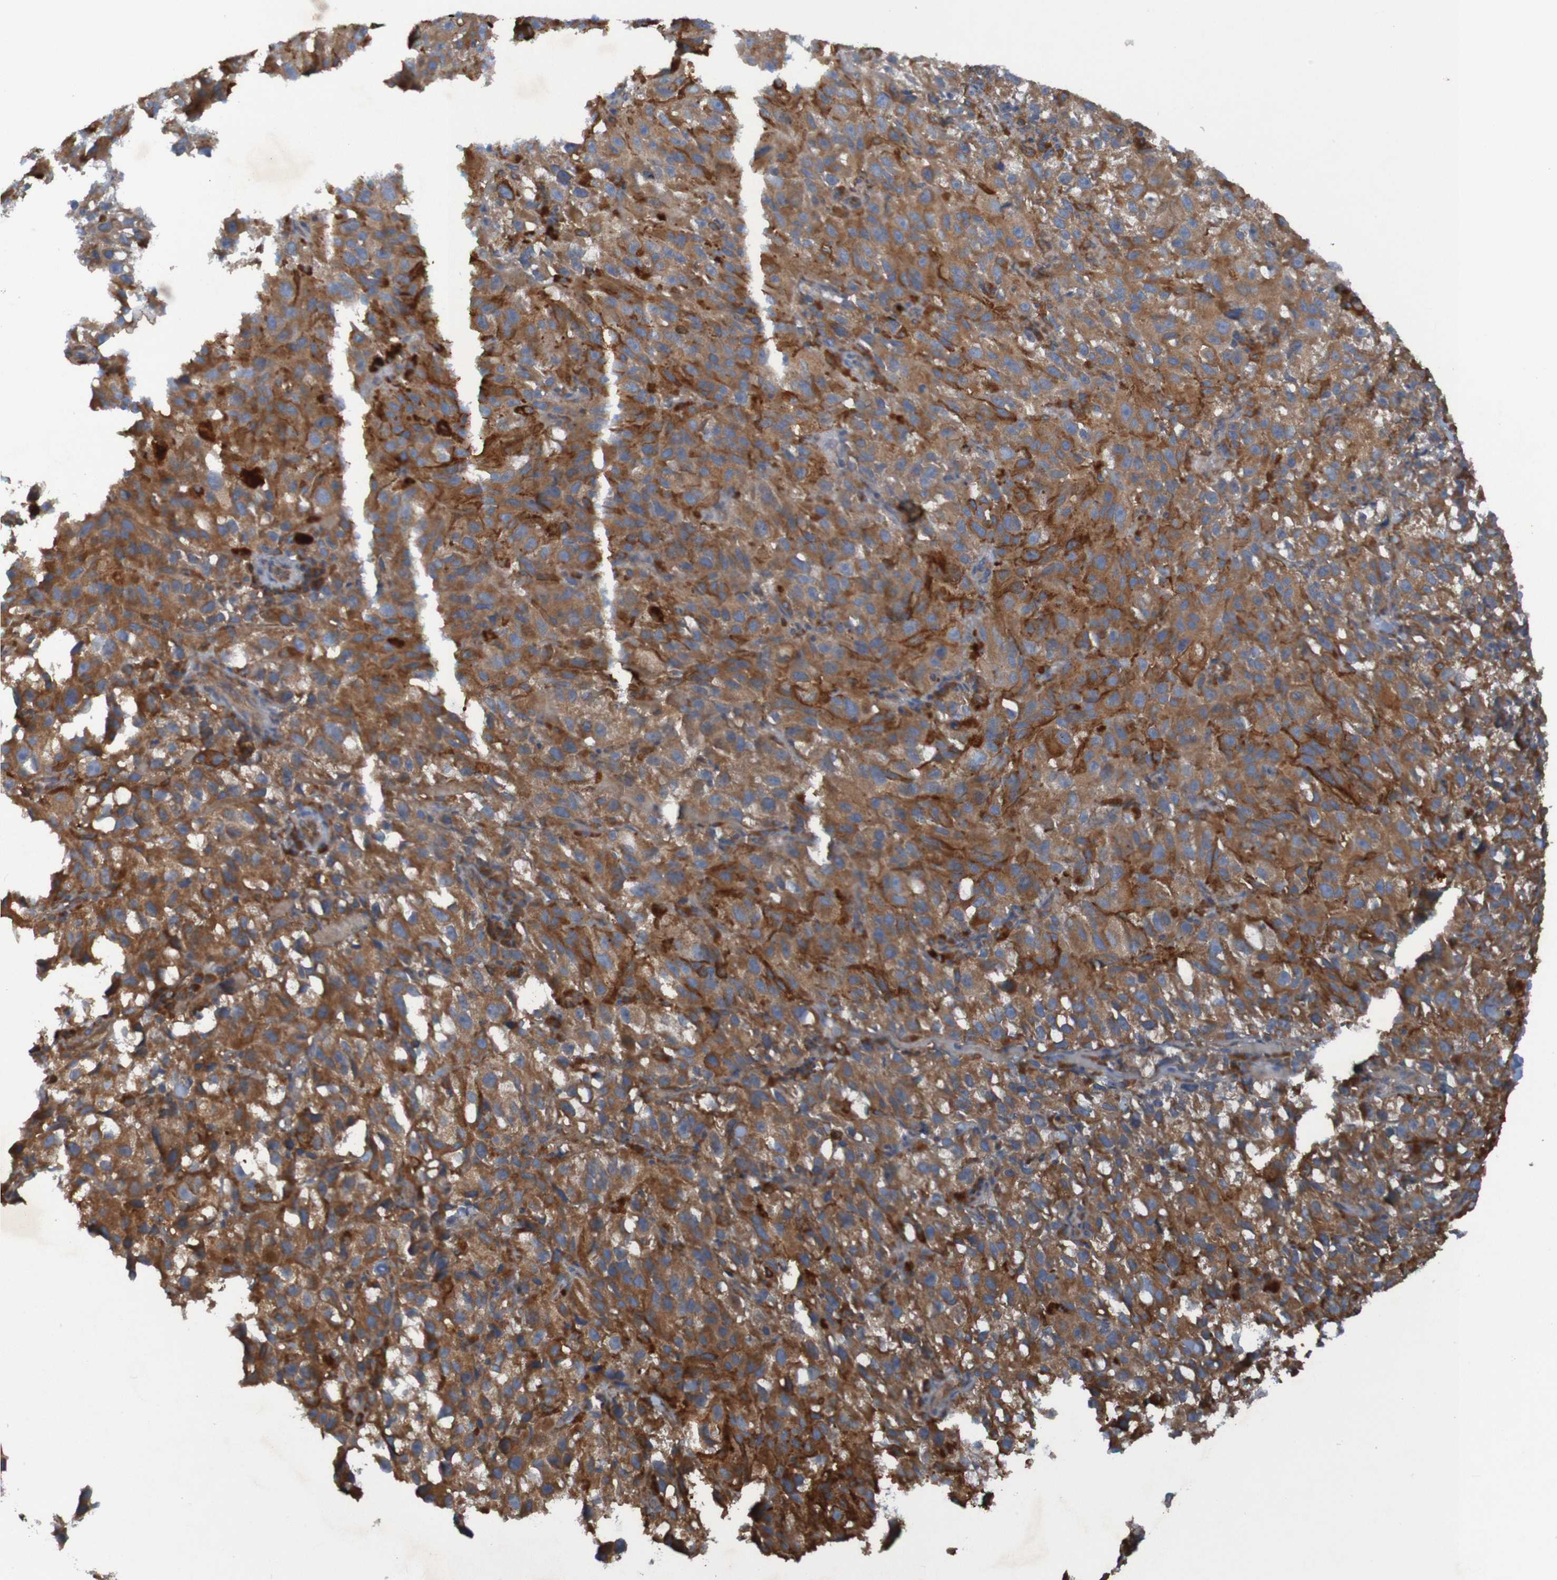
{"staining": {"intensity": "strong", "quantity": ">75%", "location": "cytoplasmic/membranous"}, "tissue": "melanoma", "cell_type": "Tumor cells", "image_type": "cancer", "snomed": [{"axis": "morphology", "description": "Malignant melanoma, NOS"}, {"axis": "topography", "description": "Skin"}], "caption": "Protein staining of malignant melanoma tissue reveals strong cytoplasmic/membranous positivity in approximately >75% of tumor cells.", "gene": "DNAJC4", "patient": {"sex": "female", "age": 104}}